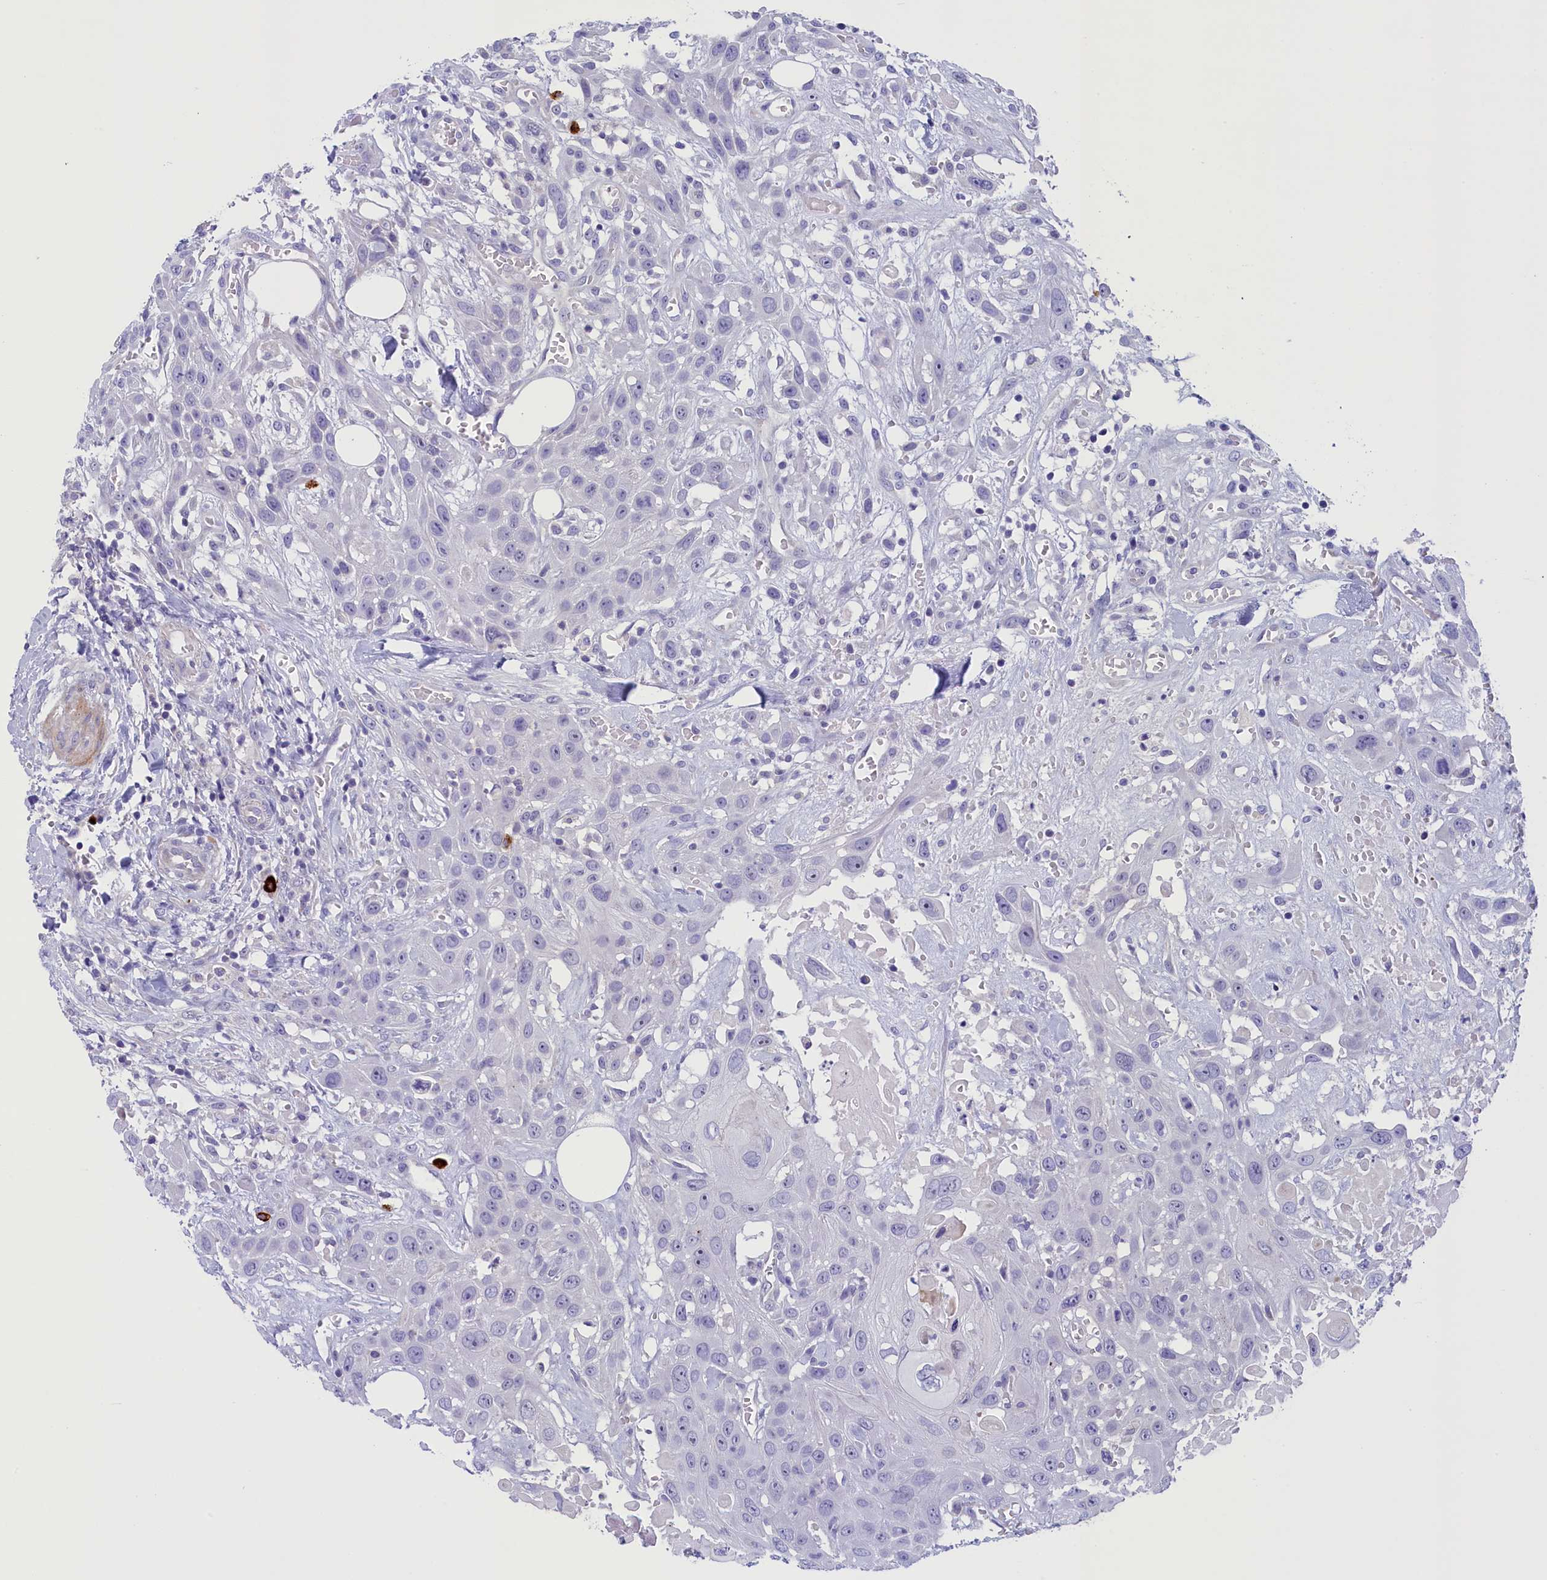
{"staining": {"intensity": "negative", "quantity": "none", "location": "none"}, "tissue": "head and neck cancer", "cell_type": "Tumor cells", "image_type": "cancer", "snomed": [{"axis": "morphology", "description": "Squamous cell carcinoma, NOS"}, {"axis": "topography", "description": "Head-Neck"}], "caption": "Squamous cell carcinoma (head and neck) stained for a protein using immunohistochemistry reveals no expression tumor cells.", "gene": "RTTN", "patient": {"sex": "male", "age": 81}}